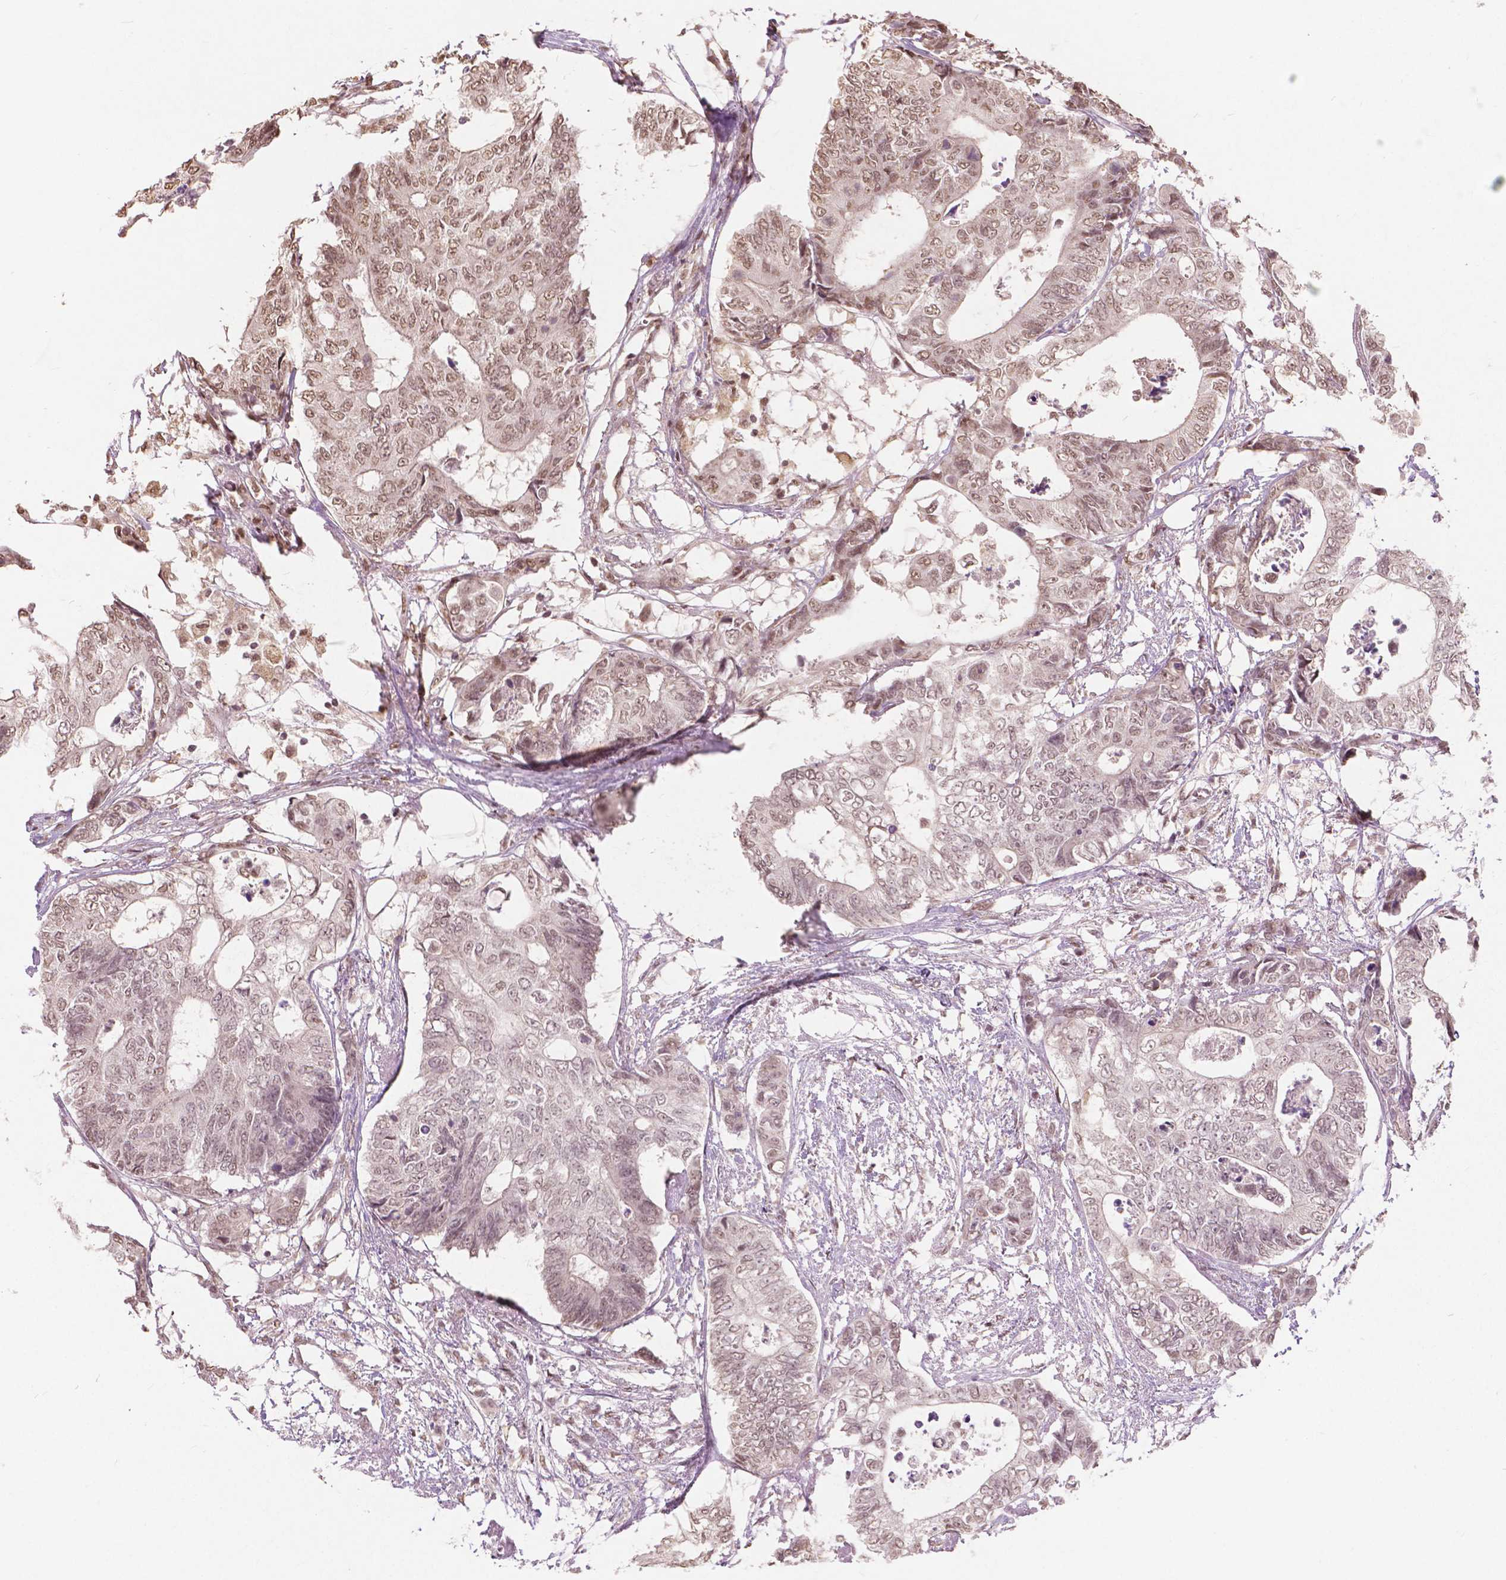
{"staining": {"intensity": "moderate", "quantity": ">75%", "location": "nuclear"}, "tissue": "colorectal cancer", "cell_type": "Tumor cells", "image_type": "cancer", "snomed": [{"axis": "morphology", "description": "Adenocarcinoma, NOS"}, {"axis": "topography", "description": "Colon"}], "caption": "The histopathology image shows staining of colorectal cancer, revealing moderate nuclear protein staining (brown color) within tumor cells. The staining is performed using DAB brown chromogen to label protein expression. The nuclei are counter-stained blue using hematoxylin.", "gene": "HOXA10", "patient": {"sex": "female", "age": 48}}